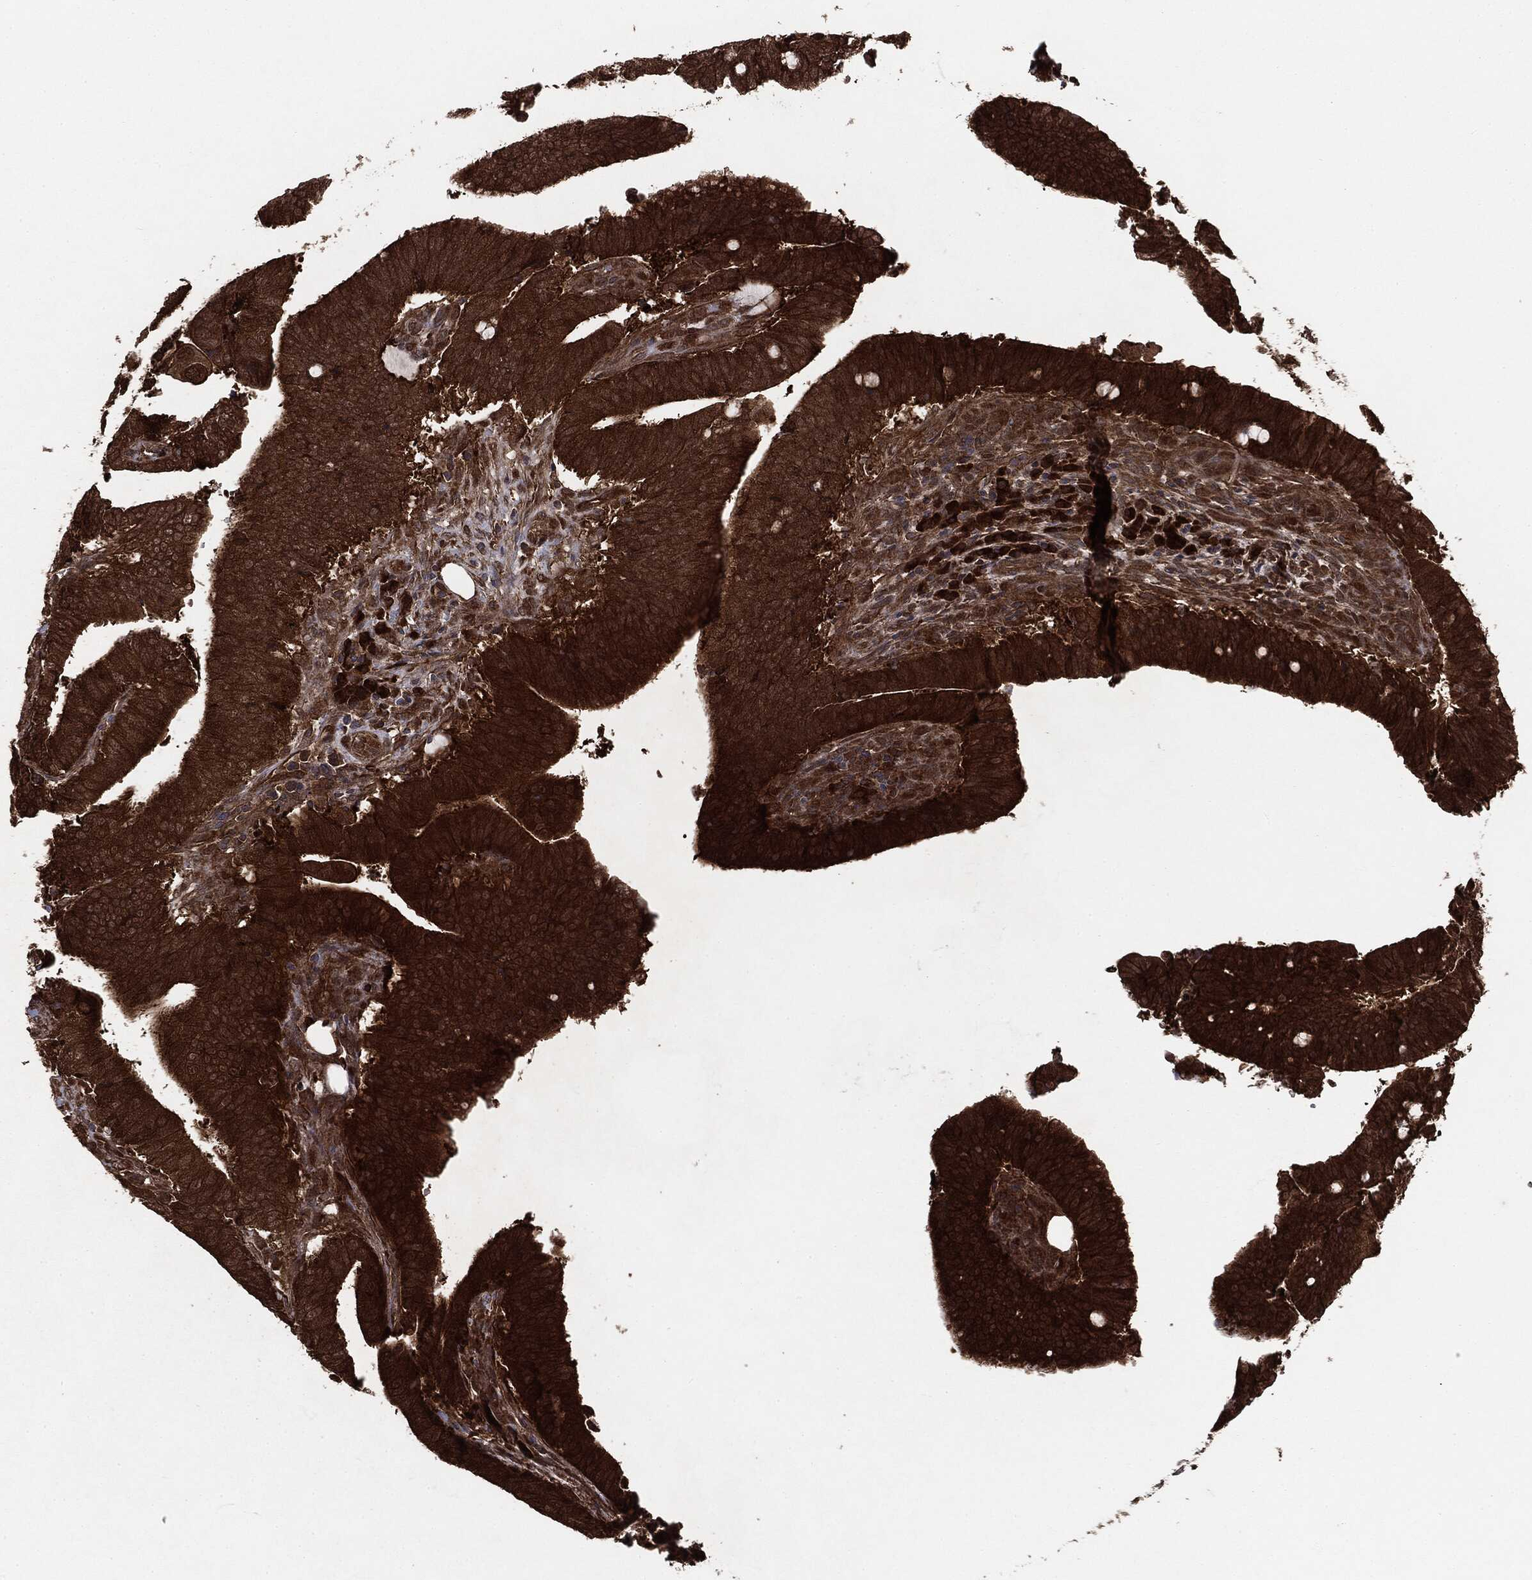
{"staining": {"intensity": "strong", "quantity": ">75%", "location": "cytoplasmic/membranous"}, "tissue": "colorectal cancer", "cell_type": "Tumor cells", "image_type": "cancer", "snomed": [{"axis": "morphology", "description": "Adenocarcinoma, NOS"}, {"axis": "topography", "description": "Colon"}], "caption": "Immunohistochemical staining of human colorectal cancer (adenocarcinoma) exhibits high levels of strong cytoplasmic/membranous protein positivity in about >75% of tumor cells.", "gene": "NME1", "patient": {"sex": "female", "age": 43}}